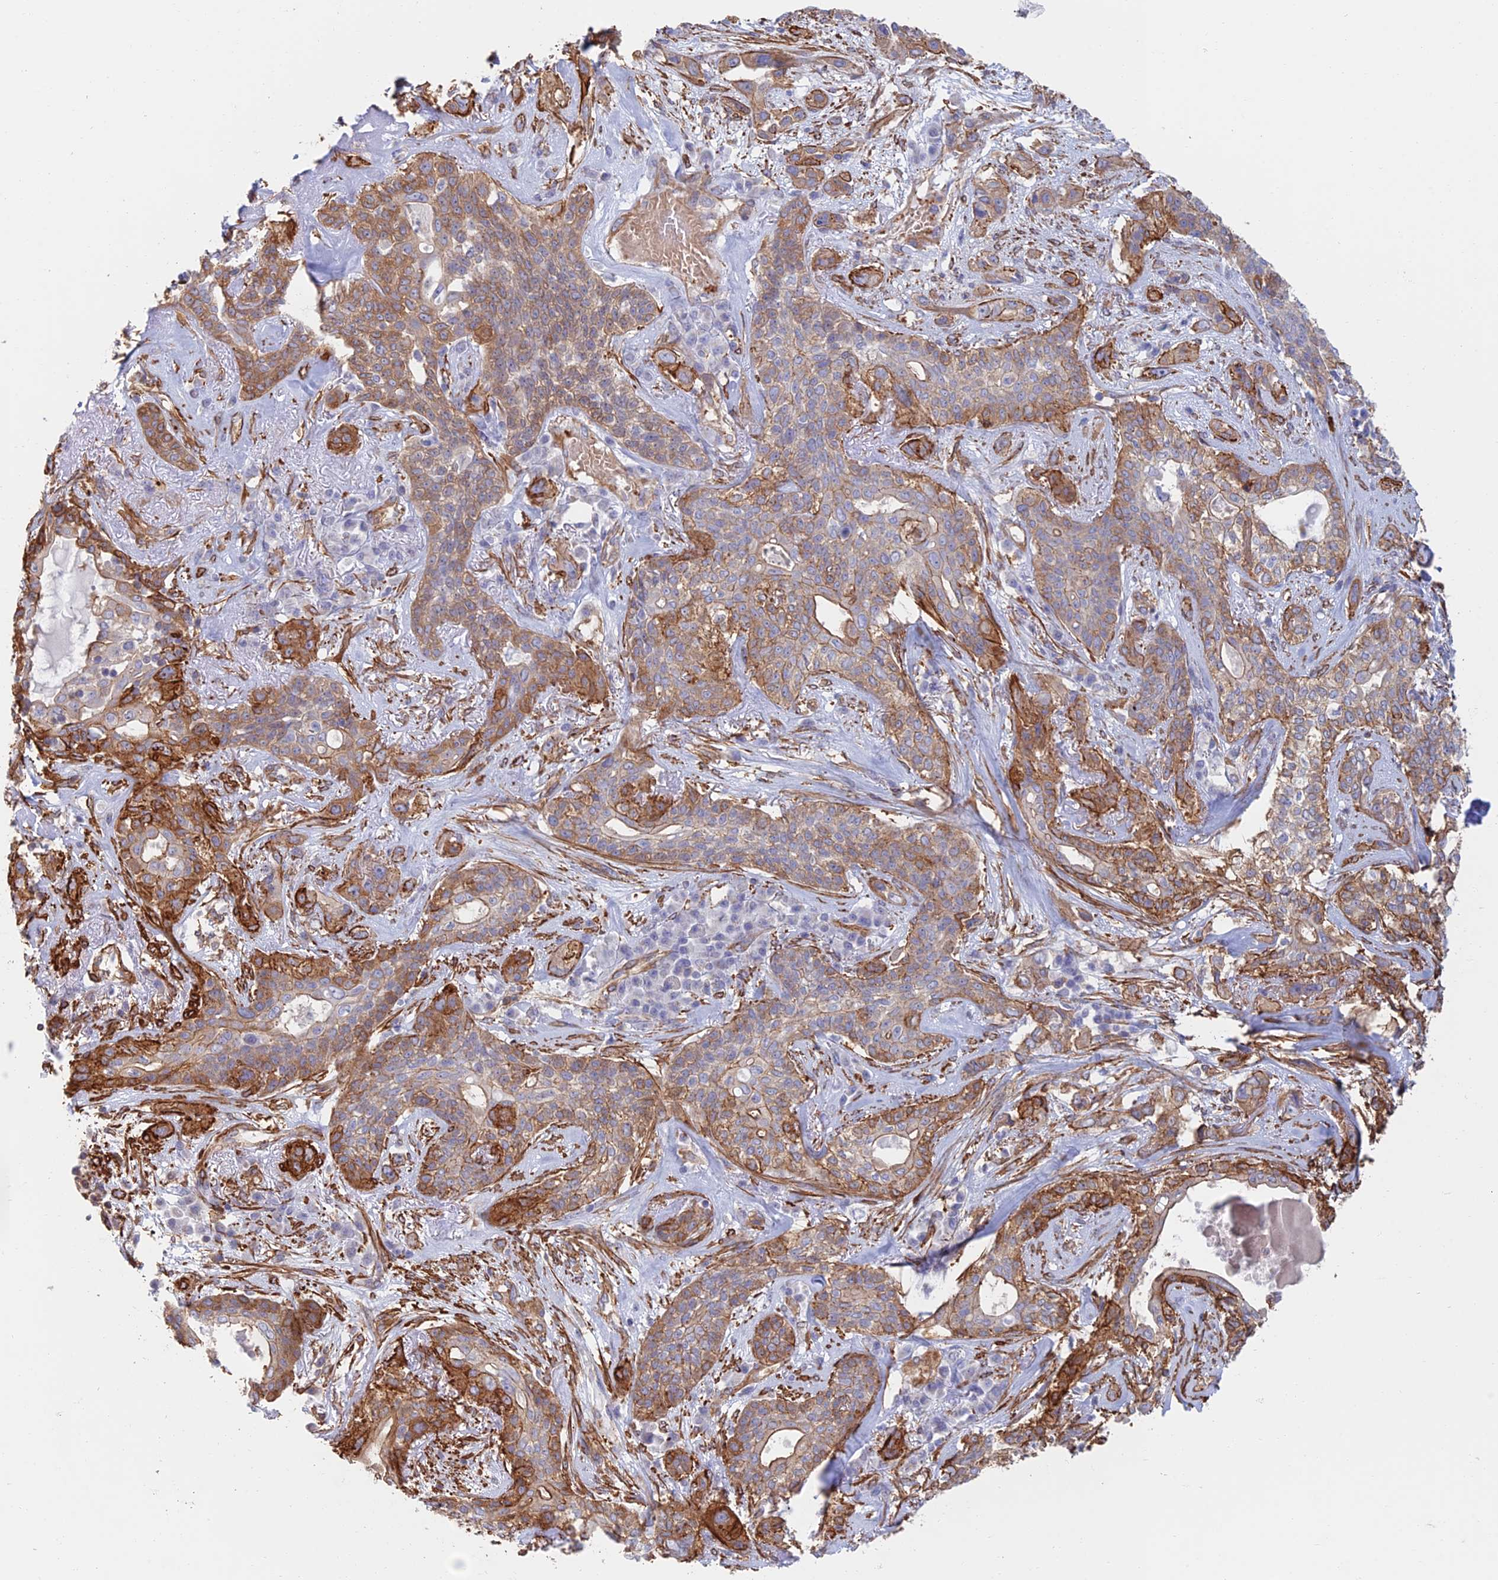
{"staining": {"intensity": "strong", "quantity": "25%-75%", "location": "cytoplasmic/membranous"}, "tissue": "lung cancer", "cell_type": "Tumor cells", "image_type": "cancer", "snomed": [{"axis": "morphology", "description": "Squamous cell carcinoma, NOS"}, {"axis": "topography", "description": "Lung"}], "caption": "A micrograph of lung cancer (squamous cell carcinoma) stained for a protein exhibits strong cytoplasmic/membranous brown staining in tumor cells.", "gene": "PAK4", "patient": {"sex": "female", "age": 70}}